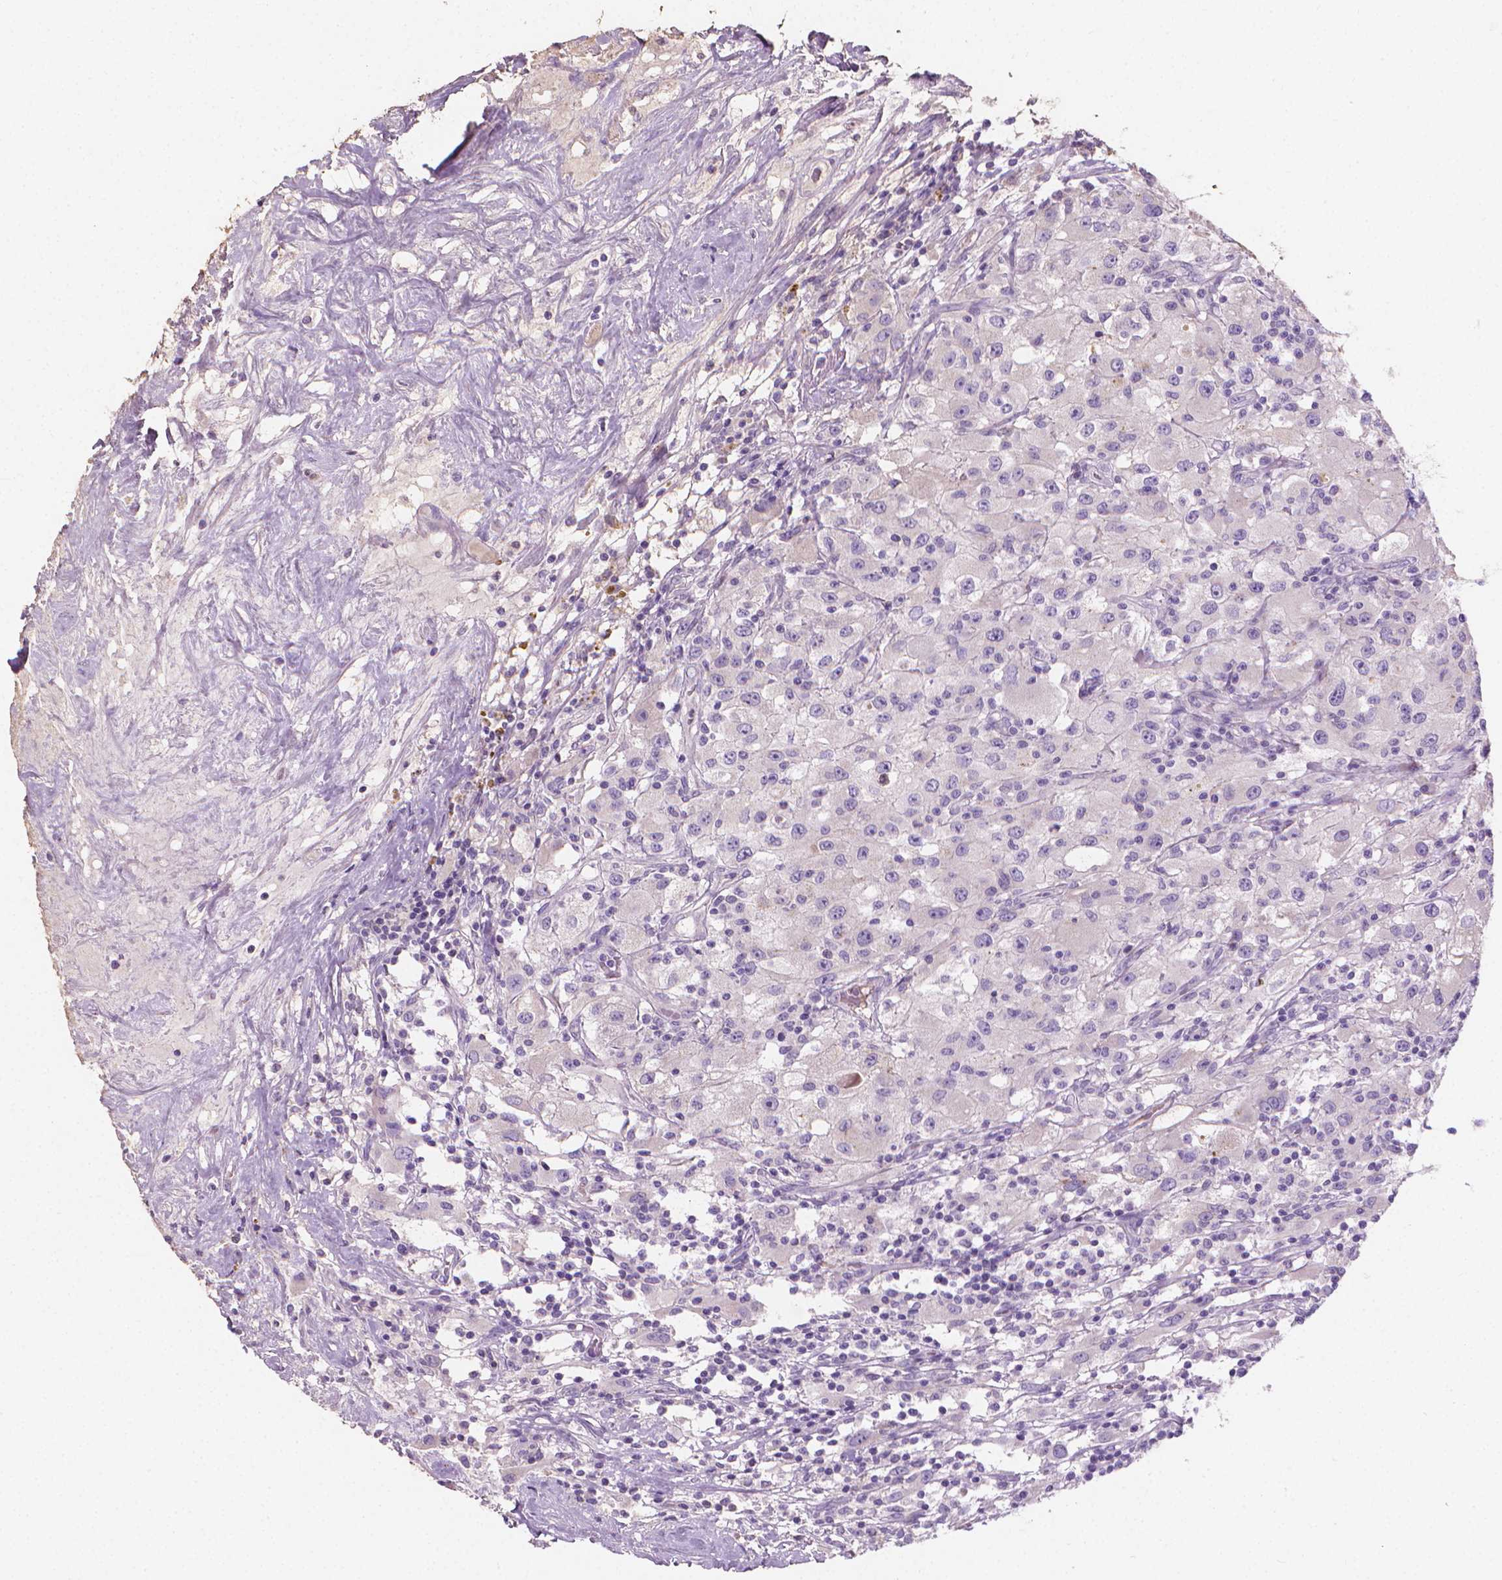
{"staining": {"intensity": "negative", "quantity": "none", "location": "none"}, "tissue": "renal cancer", "cell_type": "Tumor cells", "image_type": "cancer", "snomed": [{"axis": "morphology", "description": "Adenocarcinoma, NOS"}, {"axis": "topography", "description": "Kidney"}], "caption": "DAB immunohistochemical staining of adenocarcinoma (renal) shows no significant expression in tumor cells.", "gene": "CABCOCO1", "patient": {"sex": "female", "age": 67}}